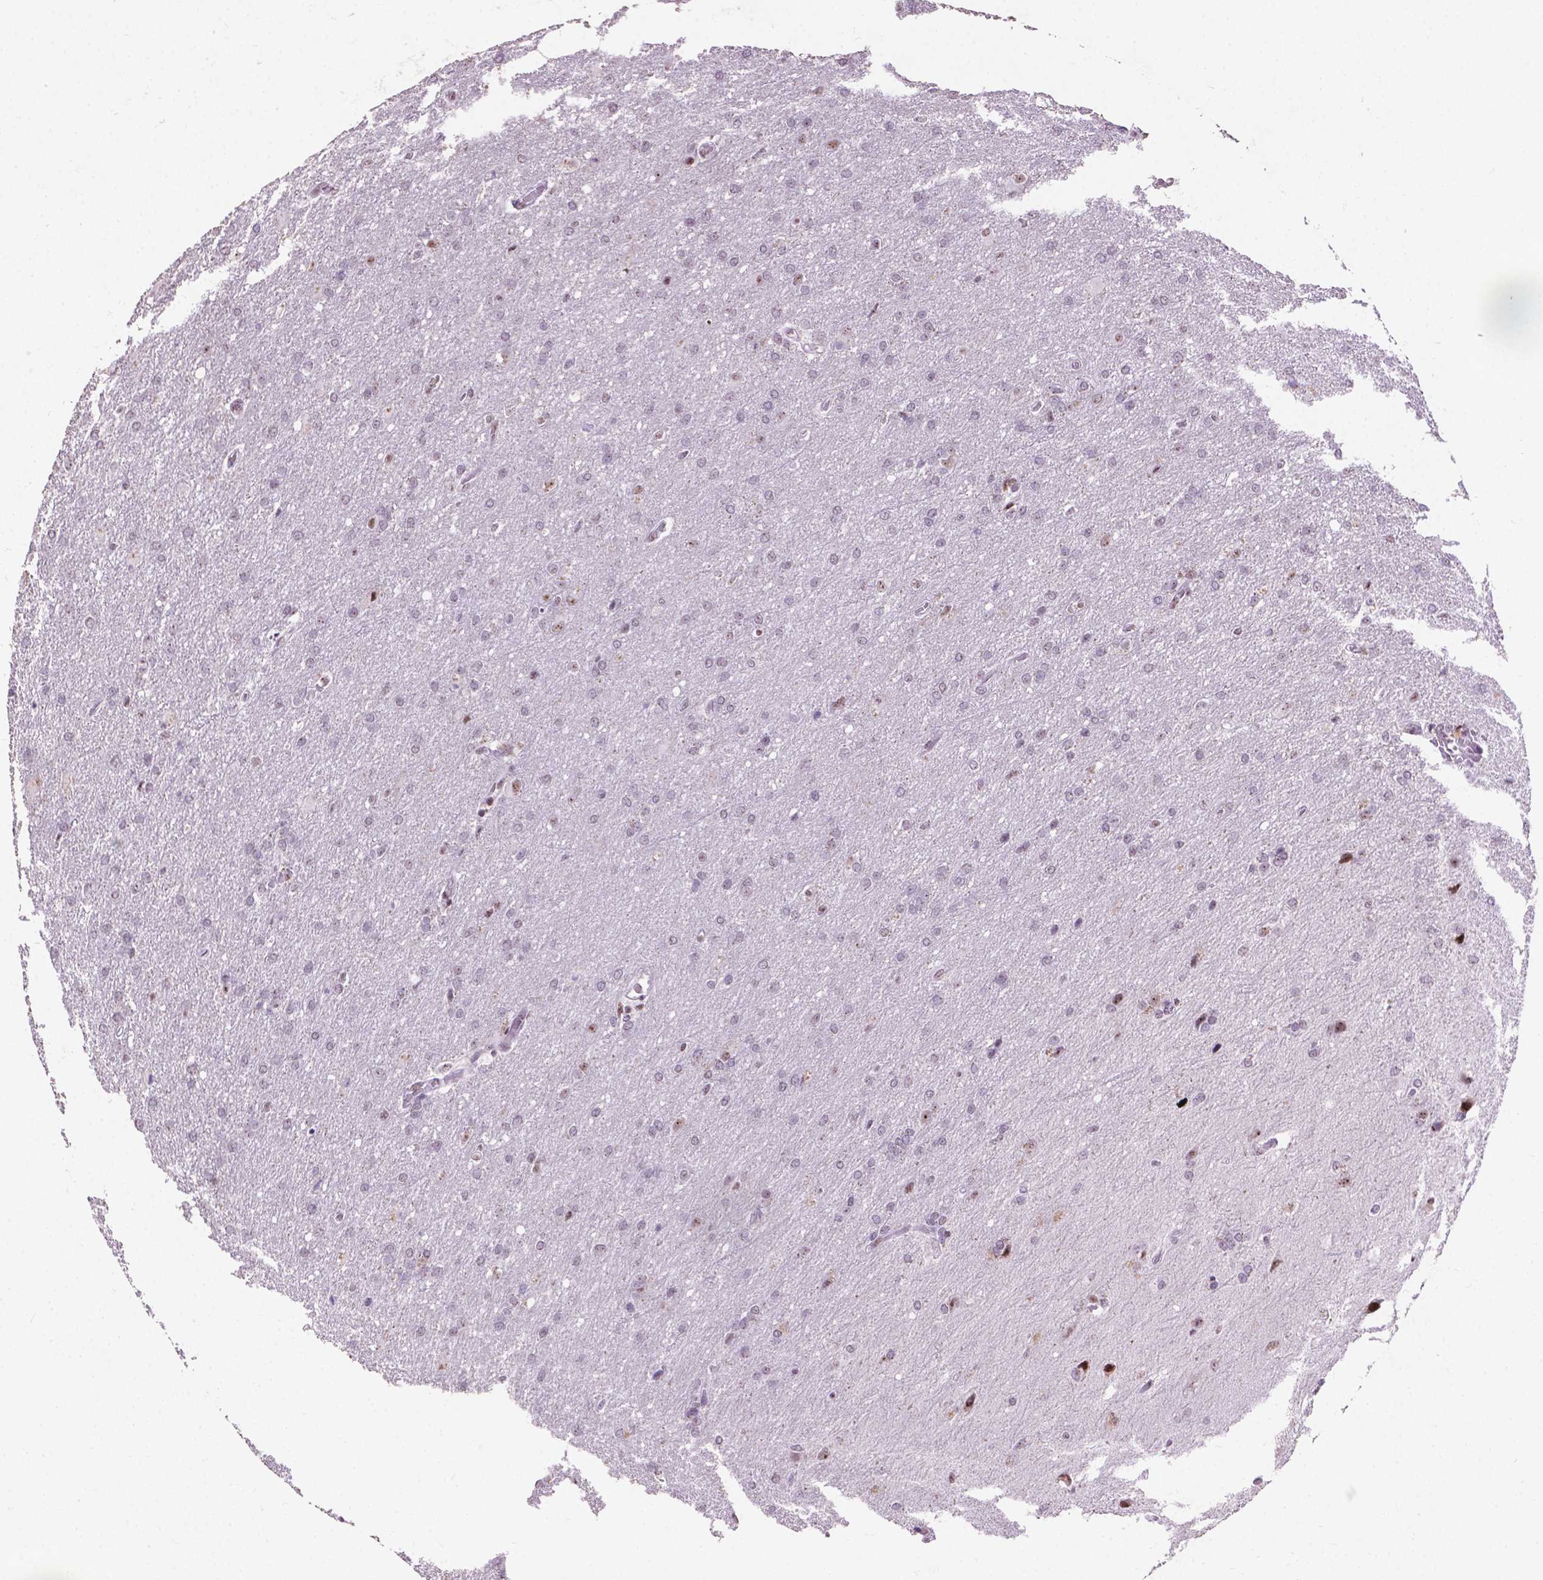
{"staining": {"intensity": "weak", "quantity": "<25%", "location": "nuclear"}, "tissue": "glioma", "cell_type": "Tumor cells", "image_type": "cancer", "snomed": [{"axis": "morphology", "description": "Glioma, malignant, High grade"}, {"axis": "topography", "description": "Brain"}], "caption": "High power microscopy micrograph of an IHC histopathology image of malignant high-grade glioma, revealing no significant expression in tumor cells.", "gene": "COIL", "patient": {"sex": "male", "age": 68}}